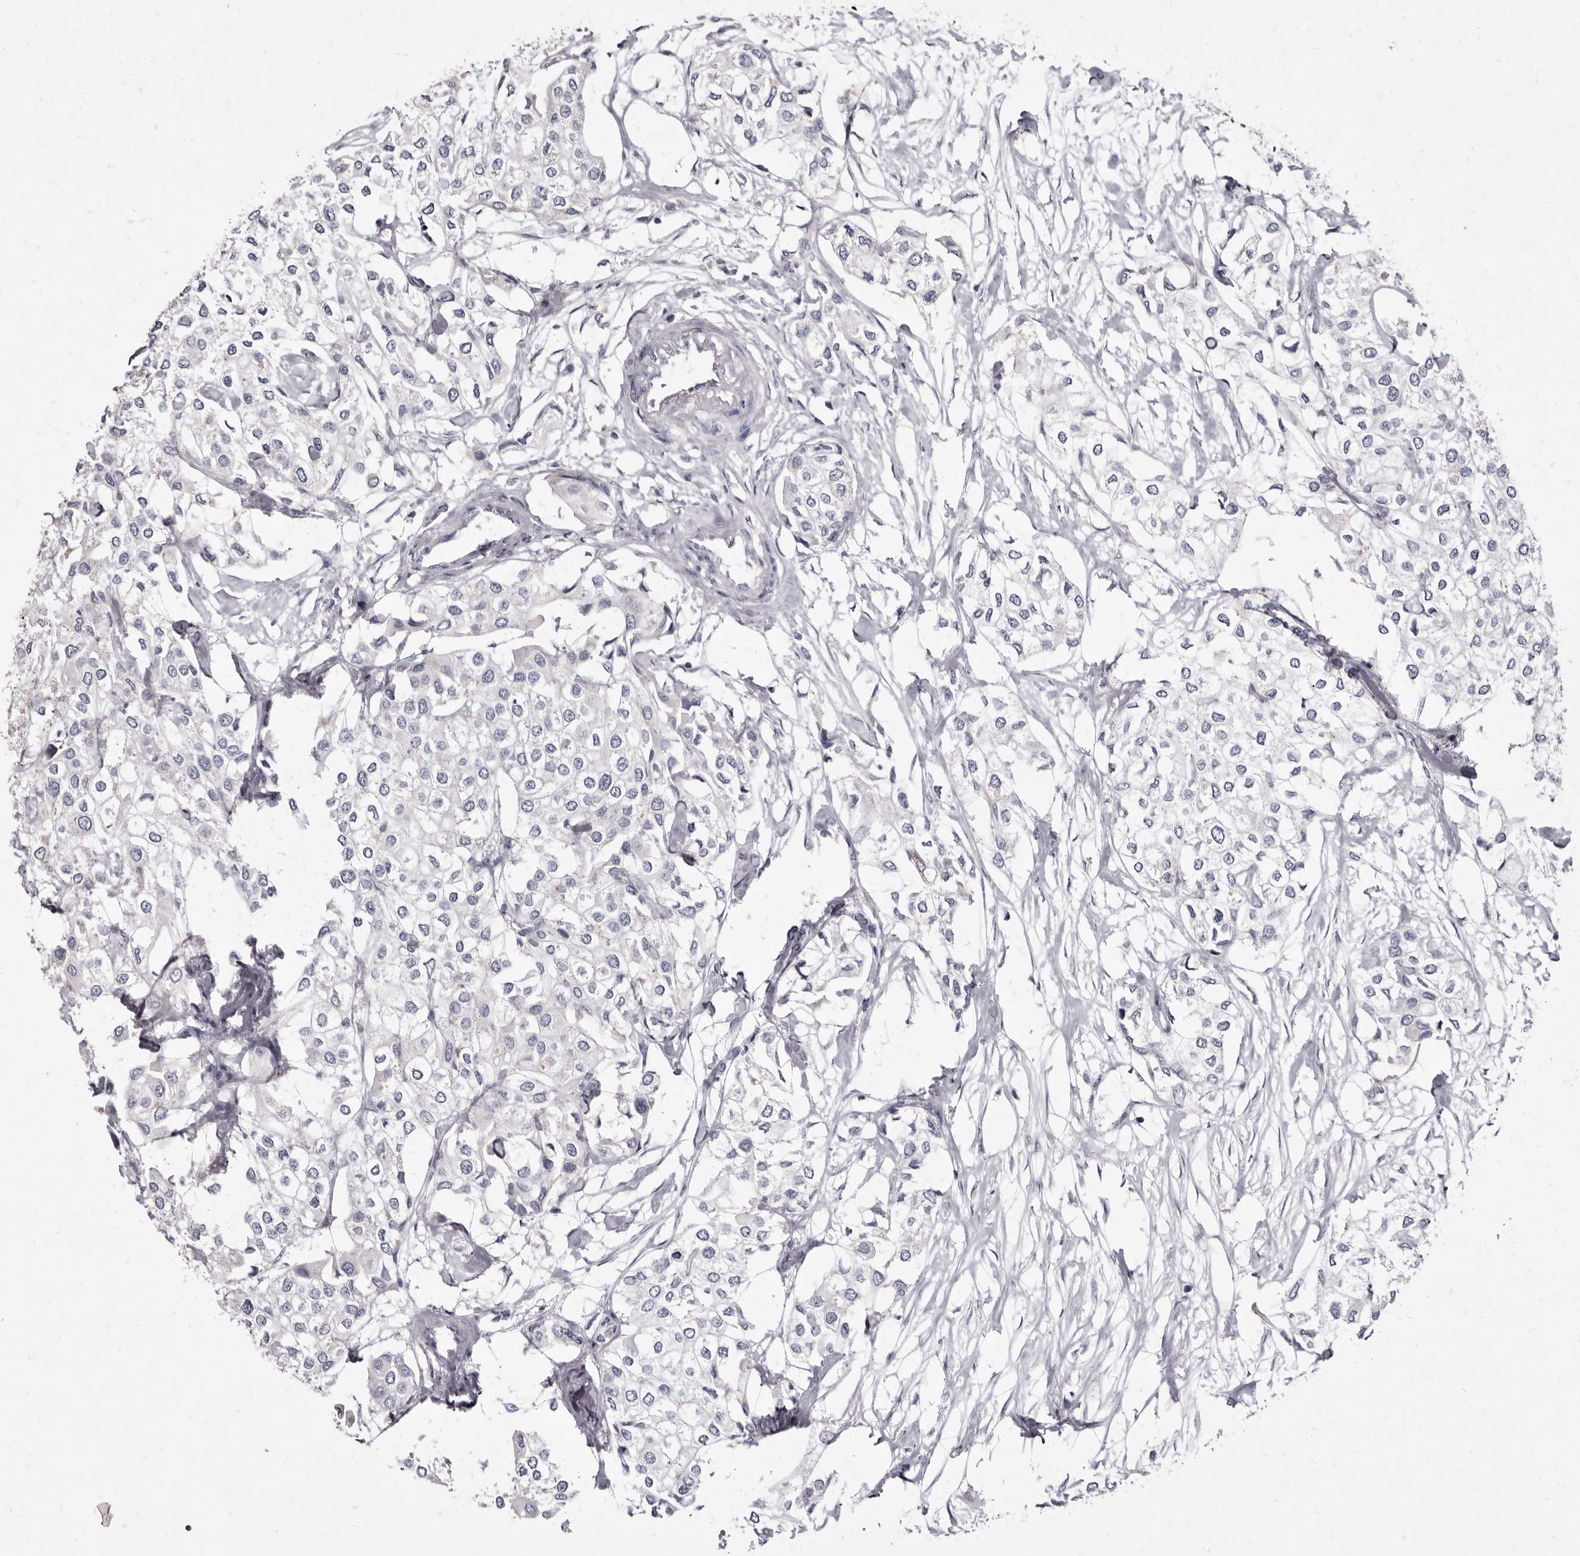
{"staining": {"intensity": "negative", "quantity": "none", "location": "none"}, "tissue": "urothelial cancer", "cell_type": "Tumor cells", "image_type": "cancer", "snomed": [{"axis": "morphology", "description": "Urothelial carcinoma, High grade"}, {"axis": "topography", "description": "Urinary bladder"}], "caption": "Tumor cells show no significant protein staining in high-grade urothelial carcinoma.", "gene": "CYP2E1", "patient": {"sex": "male", "age": 64}}